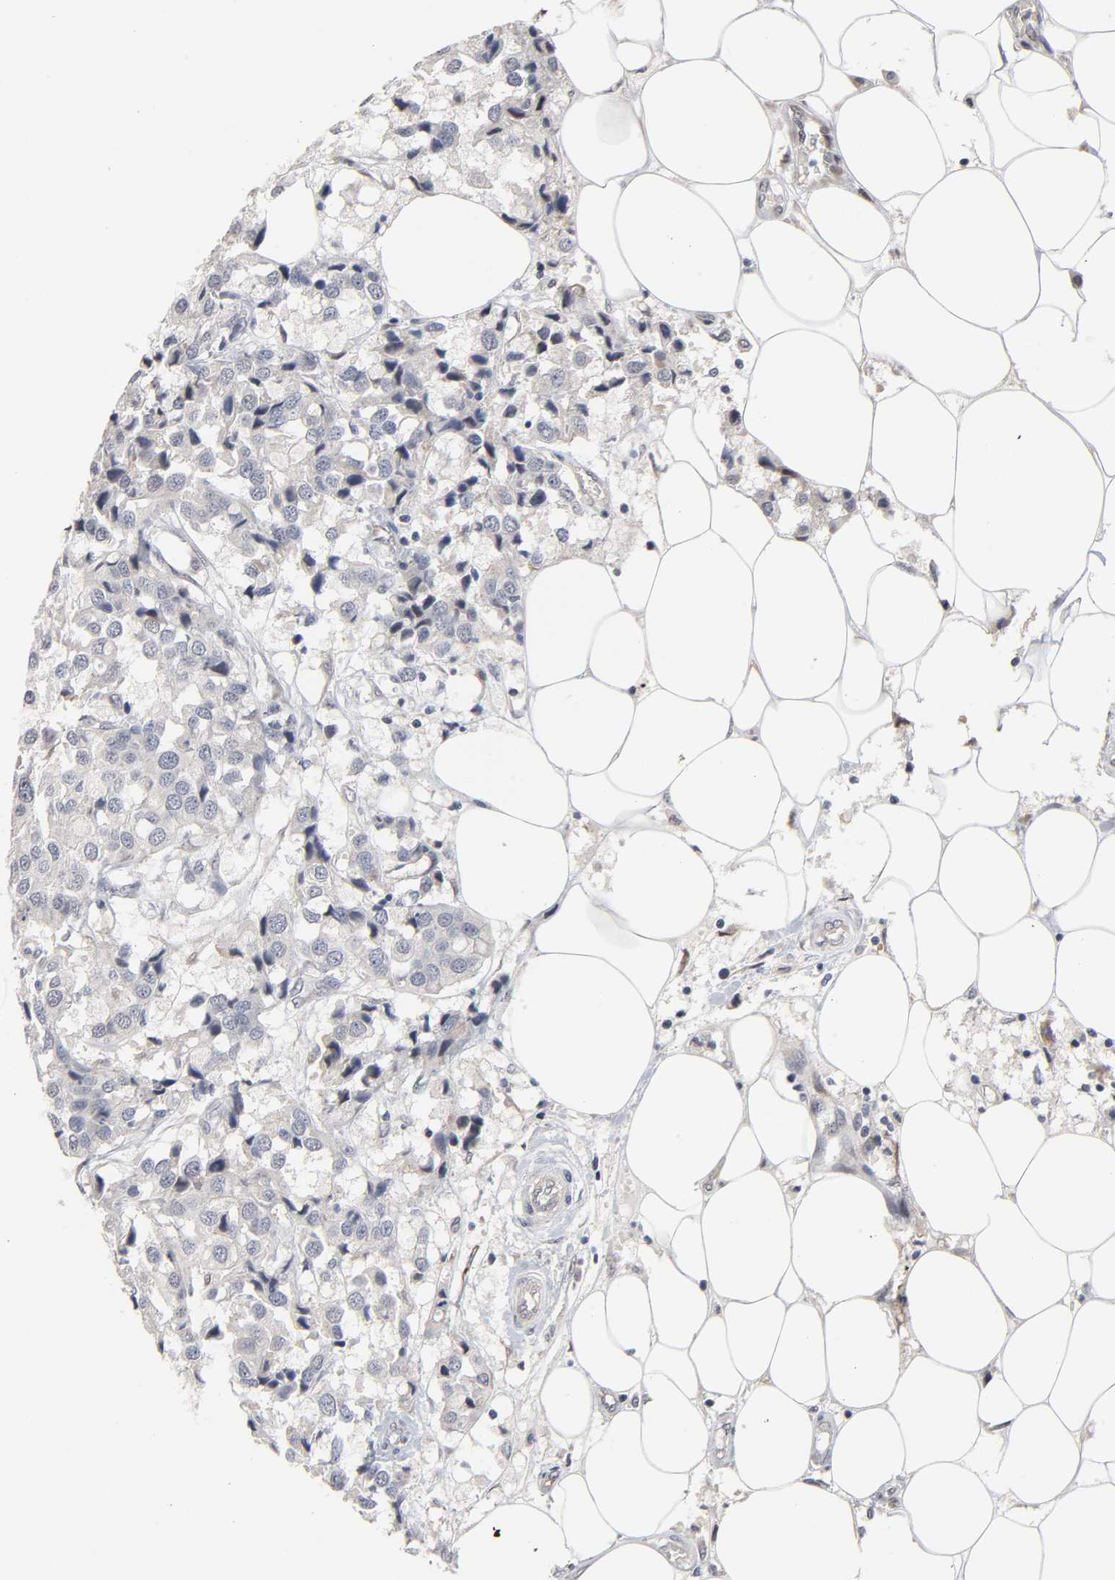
{"staining": {"intensity": "negative", "quantity": "none", "location": "none"}, "tissue": "breast cancer", "cell_type": "Tumor cells", "image_type": "cancer", "snomed": [{"axis": "morphology", "description": "Duct carcinoma"}, {"axis": "topography", "description": "Breast"}], "caption": "Tumor cells are negative for protein expression in human breast invasive ductal carcinoma. The staining was performed using DAB (3,3'-diaminobenzidine) to visualize the protein expression in brown, while the nuclei were stained in blue with hematoxylin (Magnification: 20x).", "gene": "HNF4A", "patient": {"sex": "female", "age": 80}}